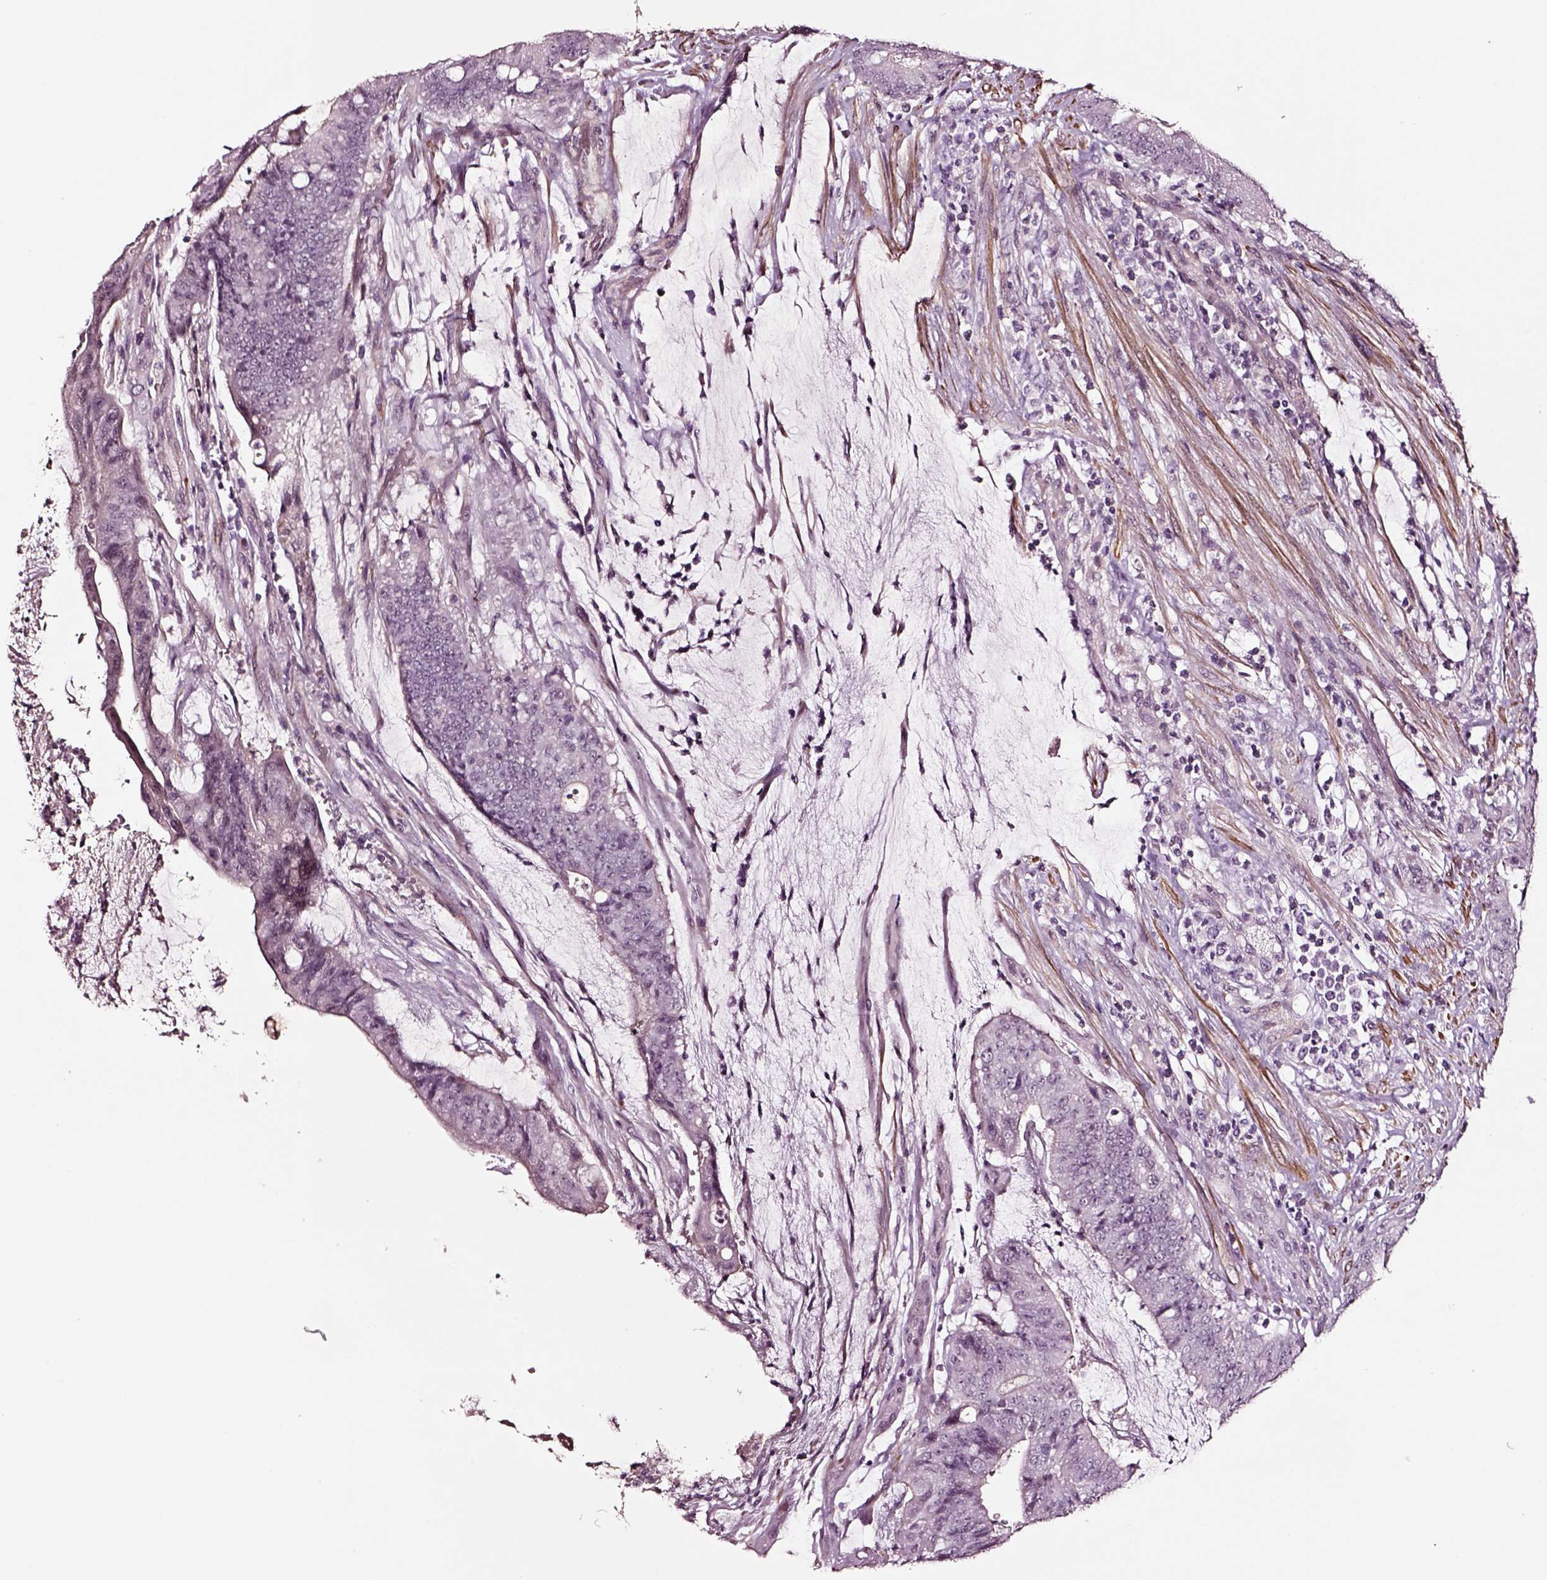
{"staining": {"intensity": "negative", "quantity": "none", "location": "none"}, "tissue": "colorectal cancer", "cell_type": "Tumor cells", "image_type": "cancer", "snomed": [{"axis": "morphology", "description": "Adenocarcinoma, NOS"}, {"axis": "topography", "description": "Colon"}], "caption": "IHC histopathology image of neoplastic tissue: human adenocarcinoma (colorectal) stained with DAB (3,3'-diaminobenzidine) reveals no significant protein positivity in tumor cells.", "gene": "SOX10", "patient": {"sex": "female", "age": 43}}